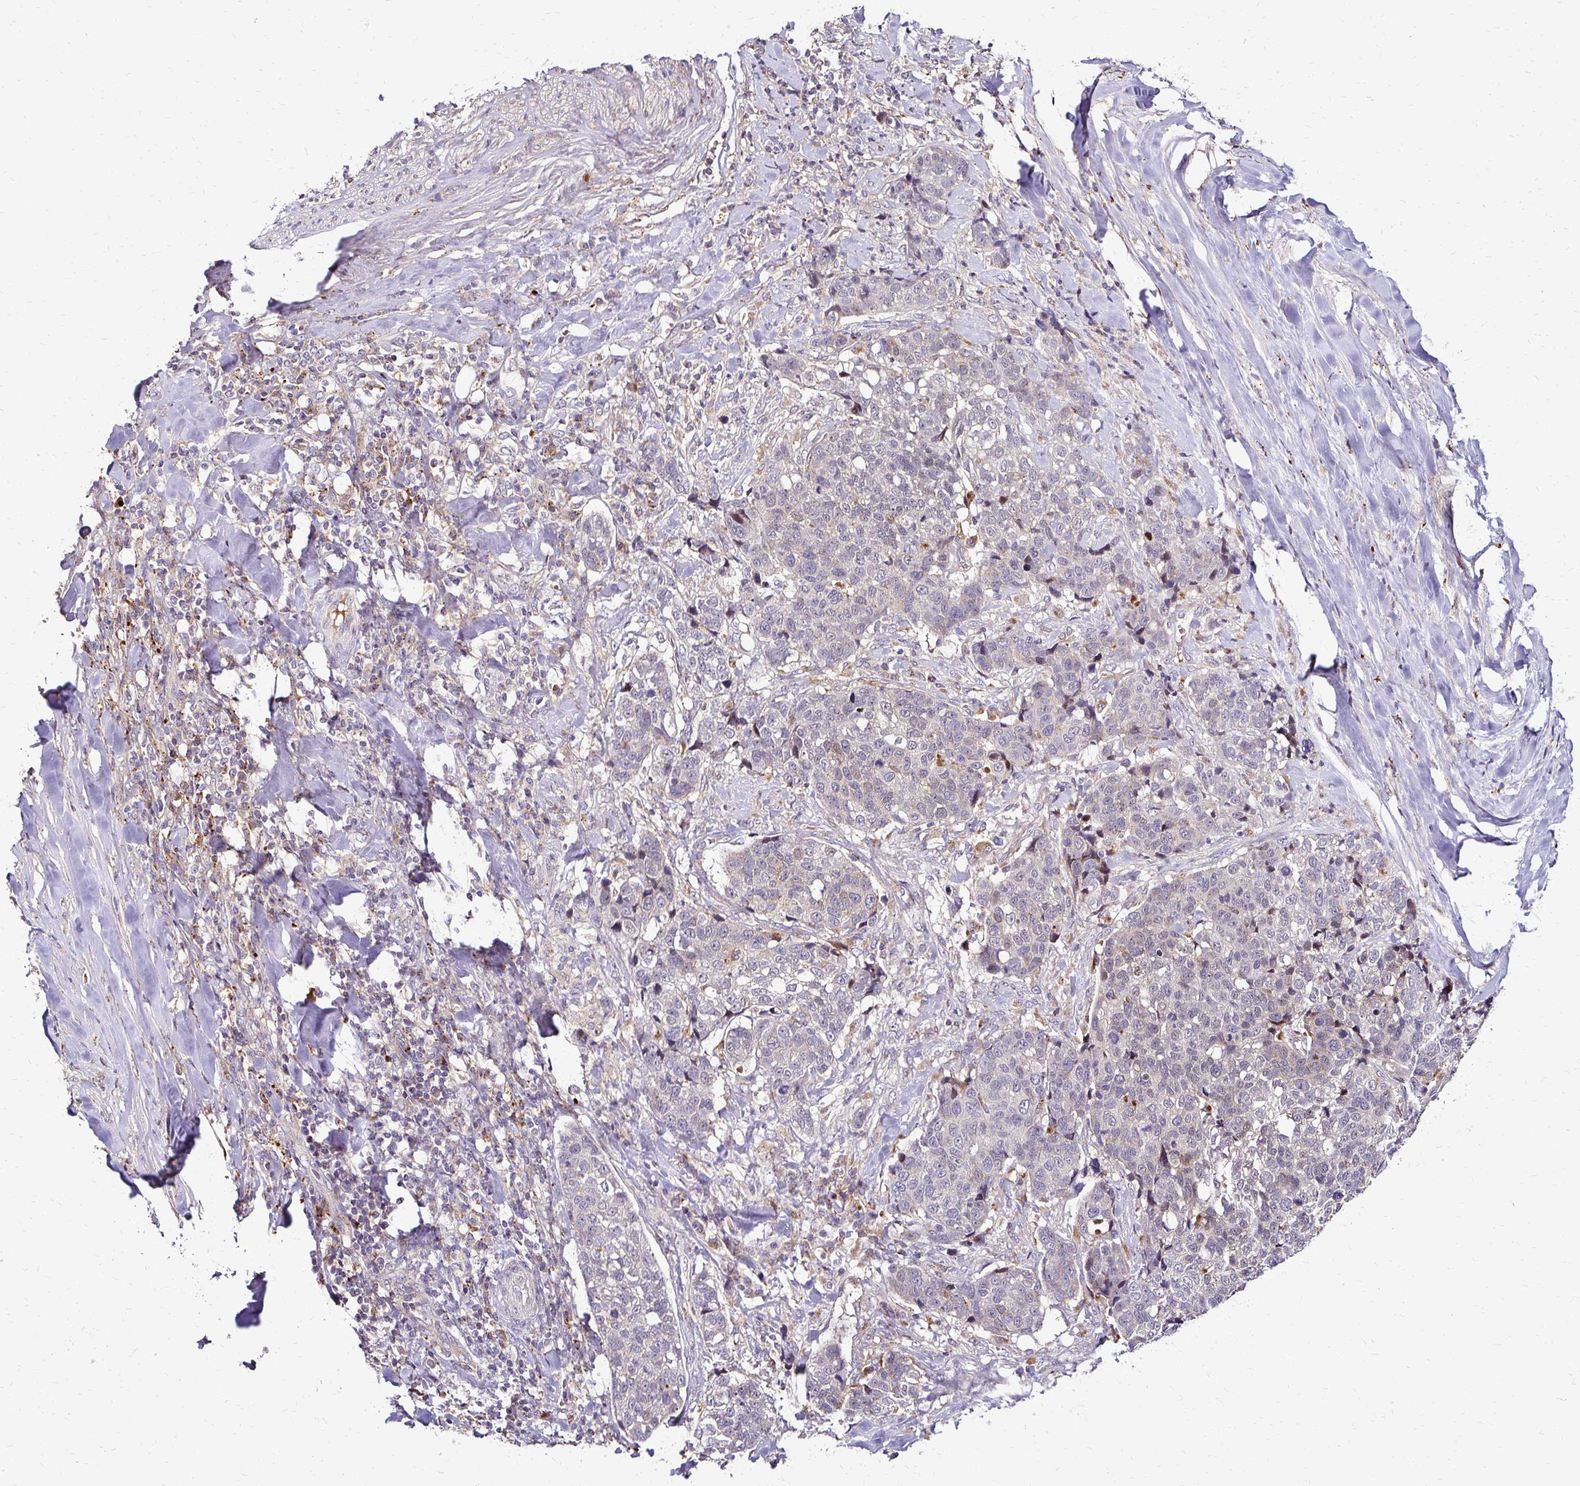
{"staining": {"intensity": "negative", "quantity": "none", "location": "none"}, "tissue": "lung cancer", "cell_type": "Tumor cells", "image_type": "cancer", "snomed": [{"axis": "morphology", "description": "Squamous cell carcinoma, NOS"}, {"axis": "topography", "description": "Lymph node"}, {"axis": "topography", "description": "Lung"}], "caption": "Tumor cells are negative for brown protein staining in lung squamous cell carcinoma.", "gene": "IDUA", "patient": {"sex": "male", "age": 61}}